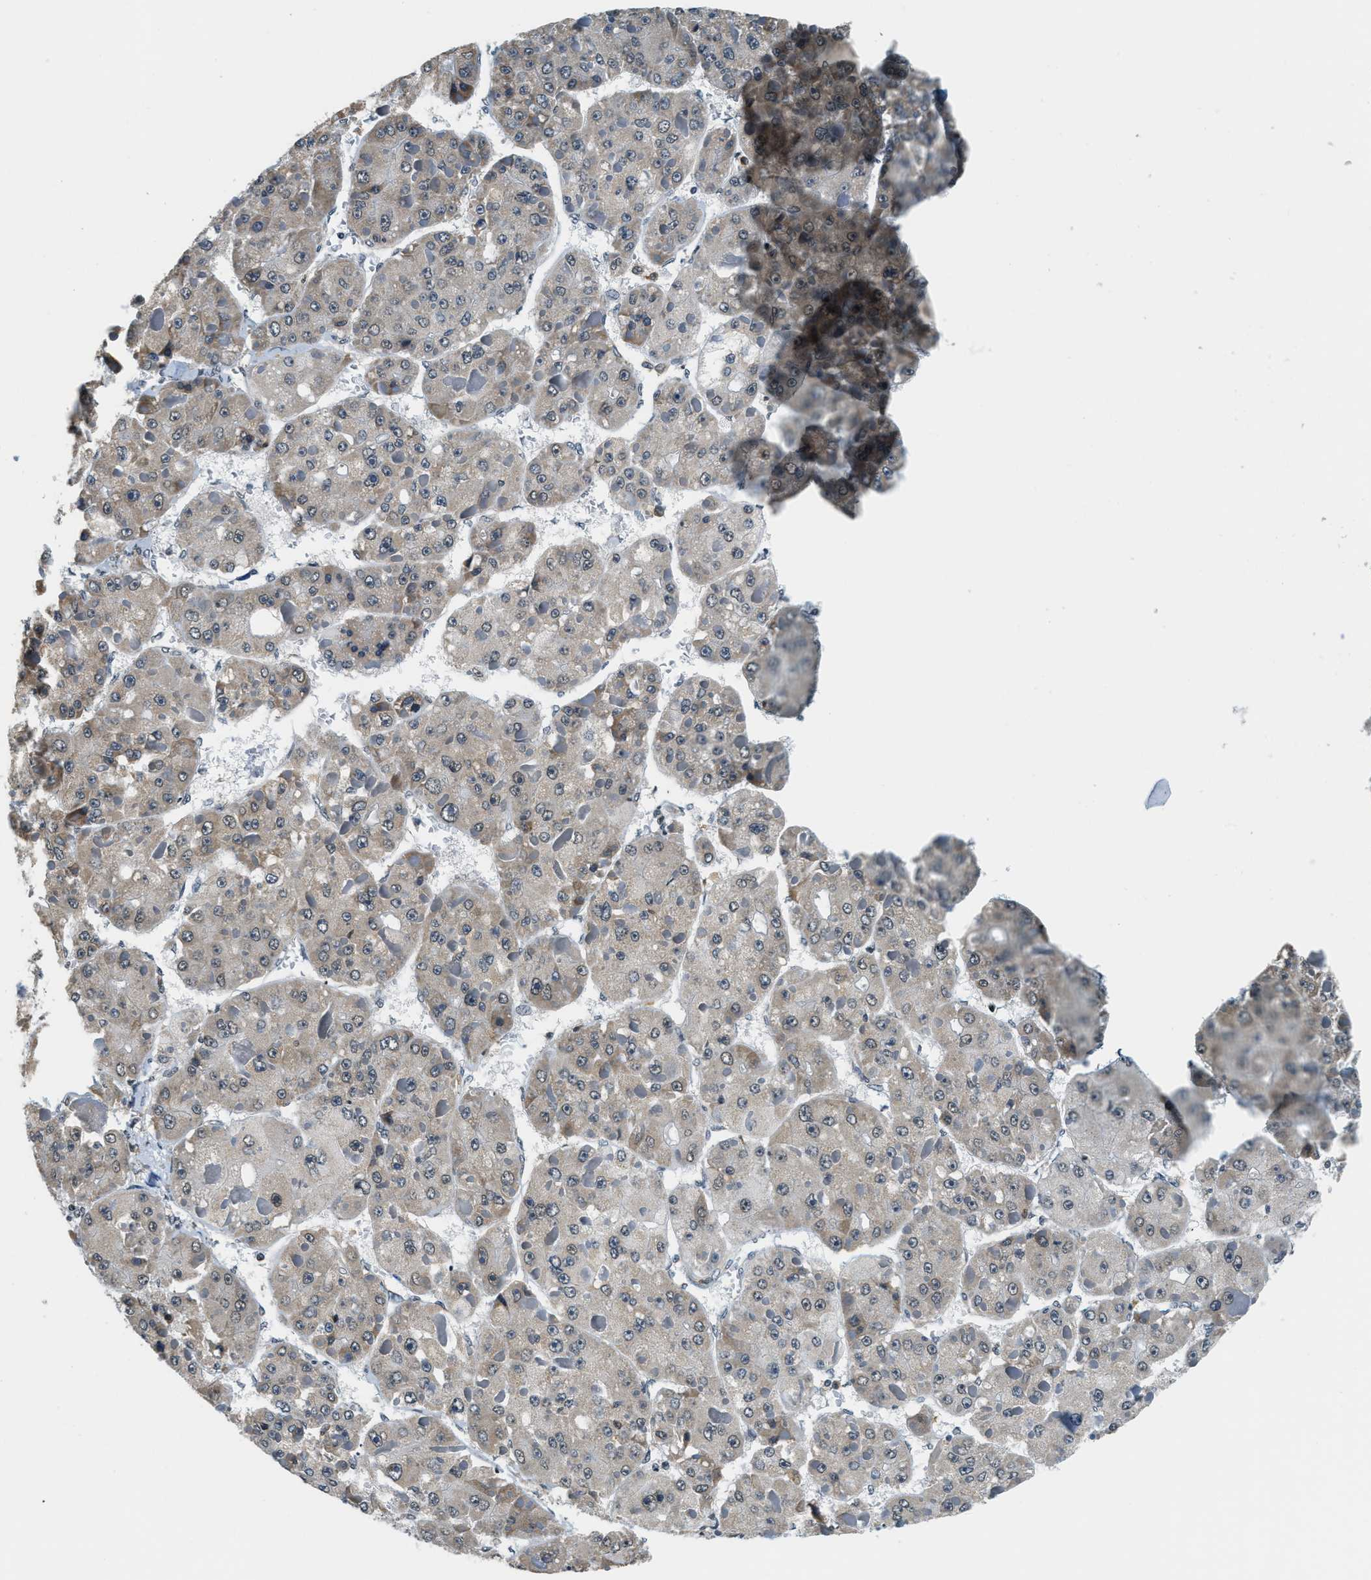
{"staining": {"intensity": "weak", "quantity": "<25%", "location": "cytoplasmic/membranous"}, "tissue": "liver cancer", "cell_type": "Tumor cells", "image_type": "cancer", "snomed": [{"axis": "morphology", "description": "Carcinoma, Hepatocellular, NOS"}, {"axis": "topography", "description": "Liver"}], "caption": "The micrograph exhibits no staining of tumor cells in liver cancer. (DAB immunohistochemistry, high magnification).", "gene": "RAB11FIP1", "patient": {"sex": "female", "age": 73}}